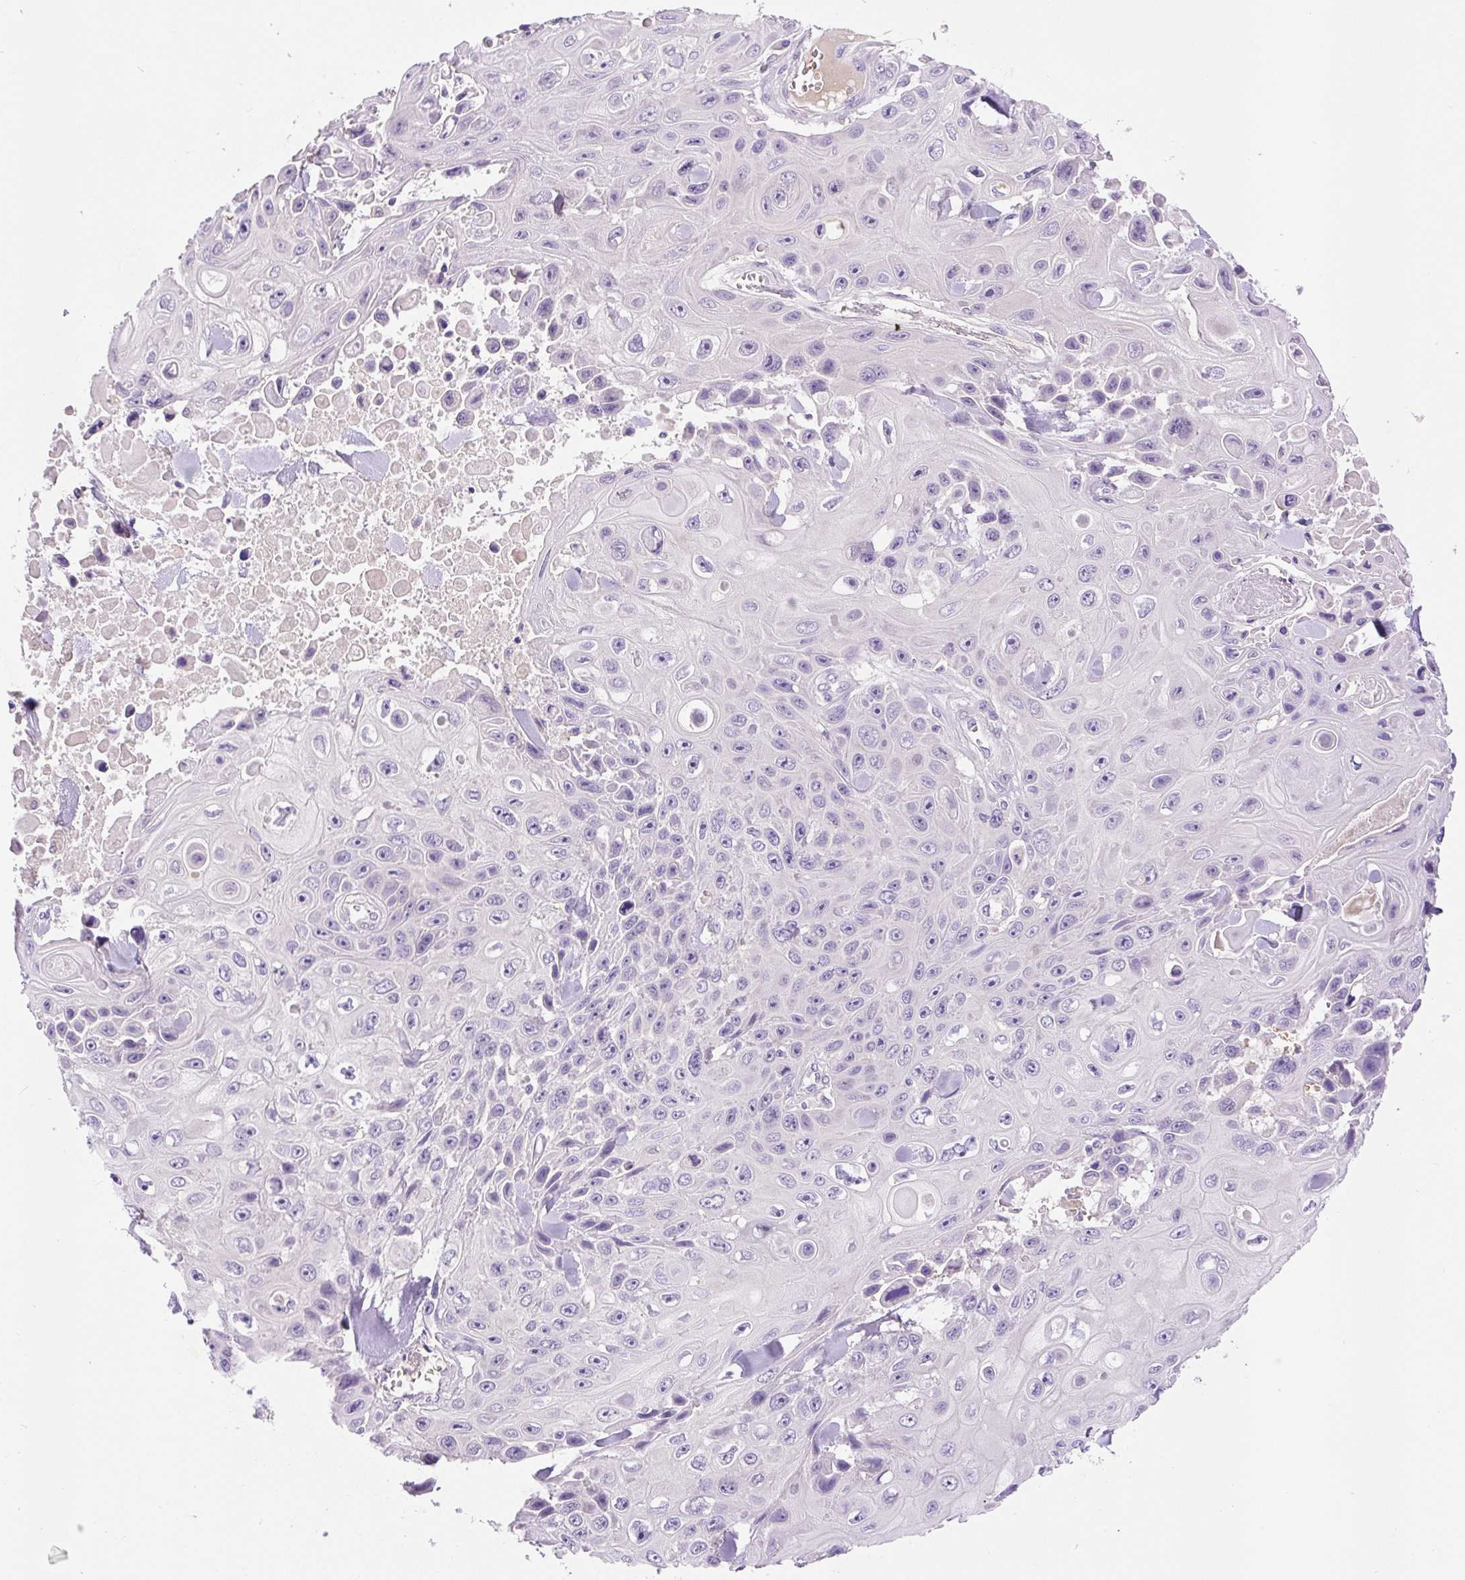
{"staining": {"intensity": "negative", "quantity": "none", "location": "none"}, "tissue": "skin cancer", "cell_type": "Tumor cells", "image_type": "cancer", "snomed": [{"axis": "morphology", "description": "Squamous cell carcinoma, NOS"}, {"axis": "topography", "description": "Skin"}], "caption": "Tumor cells are negative for protein expression in human skin squamous cell carcinoma.", "gene": "LHFPL5", "patient": {"sex": "male", "age": 82}}